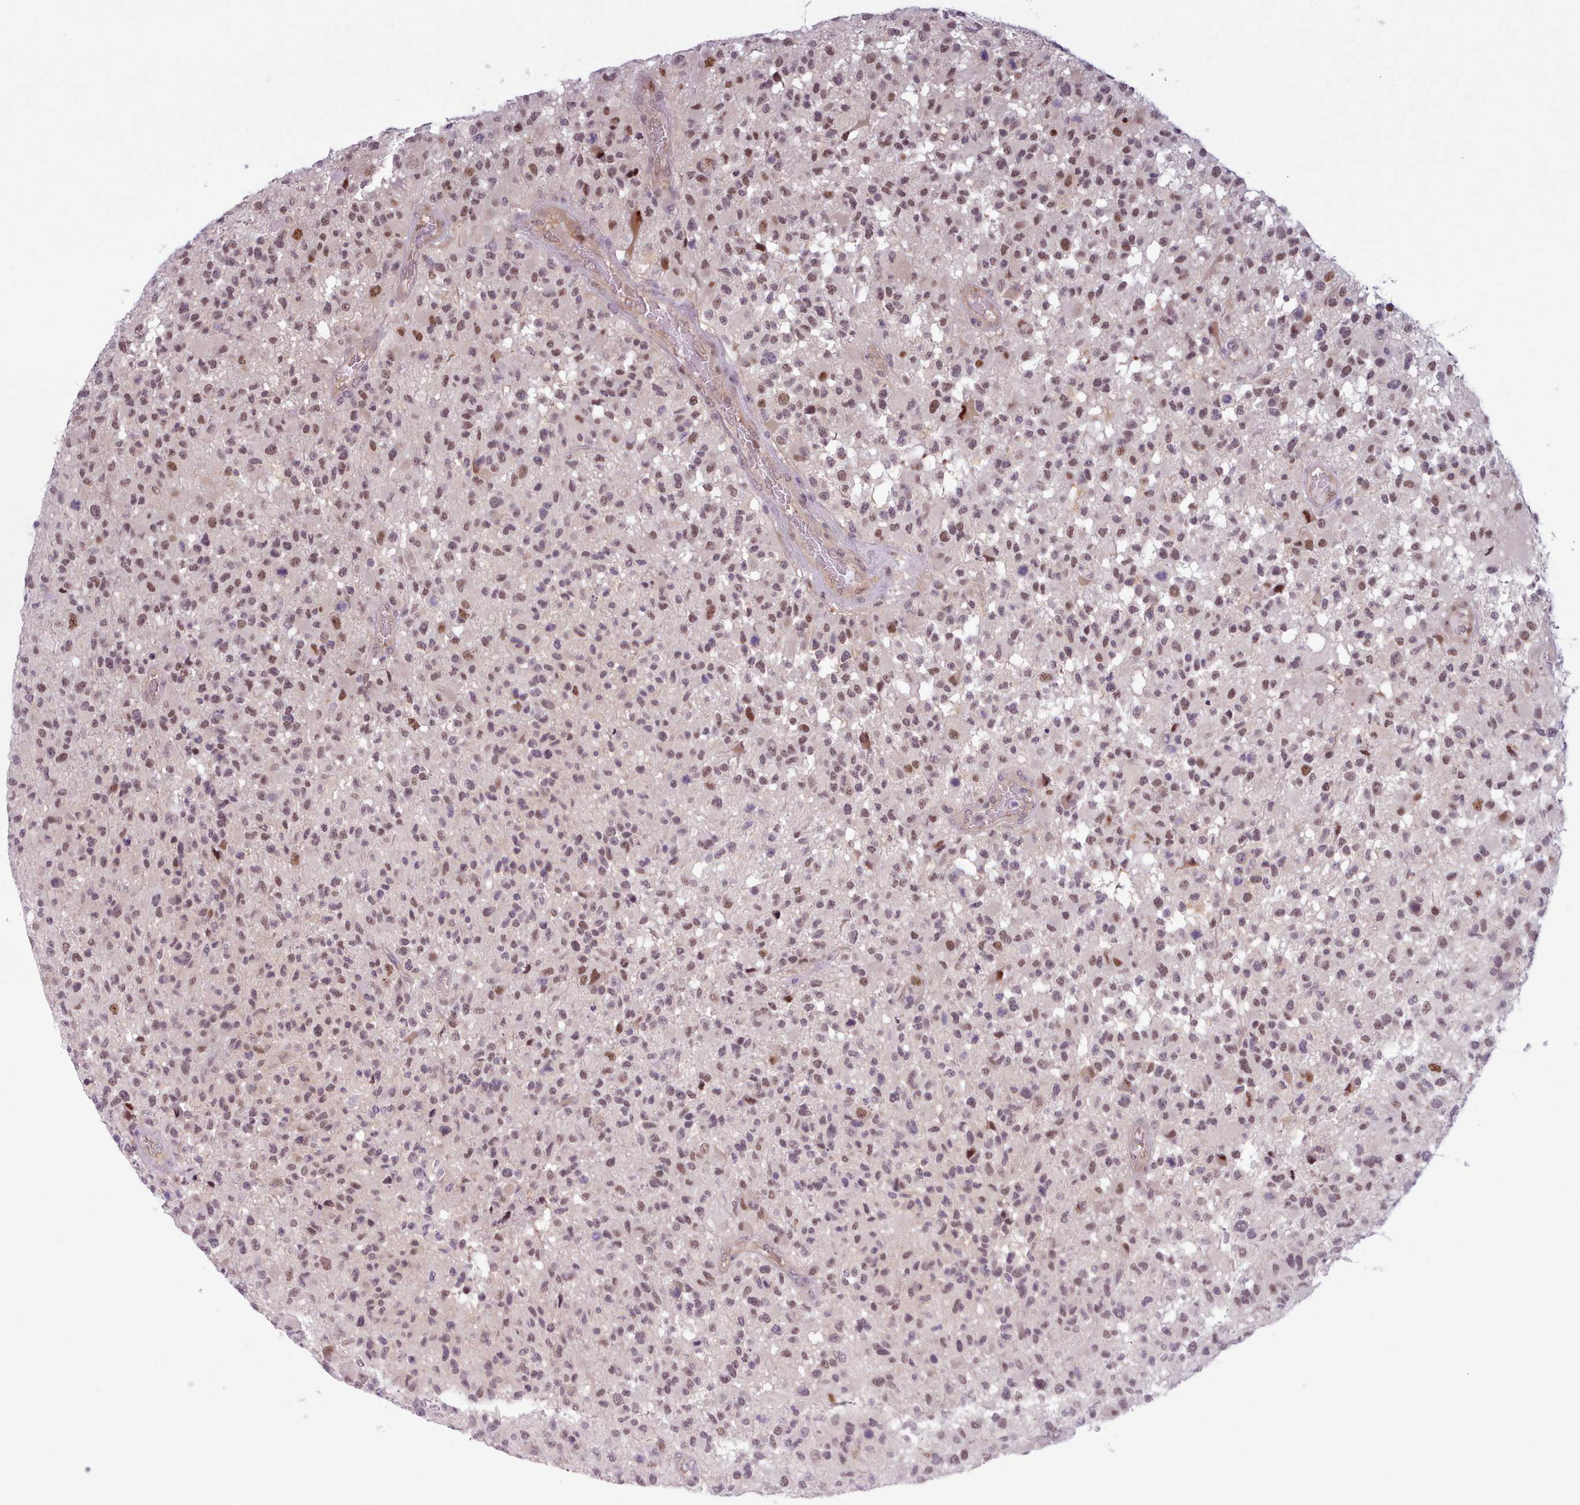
{"staining": {"intensity": "moderate", "quantity": "25%-75%", "location": "nuclear"}, "tissue": "glioma", "cell_type": "Tumor cells", "image_type": "cancer", "snomed": [{"axis": "morphology", "description": "Glioma, malignant, High grade"}, {"axis": "morphology", "description": "Glioblastoma, NOS"}, {"axis": "topography", "description": "Brain"}], "caption": "Immunohistochemical staining of high-grade glioma (malignant) reveals moderate nuclear protein positivity in about 25%-75% of tumor cells.", "gene": "KBTBD7", "patient": {"sex": "male", "age": 60}}